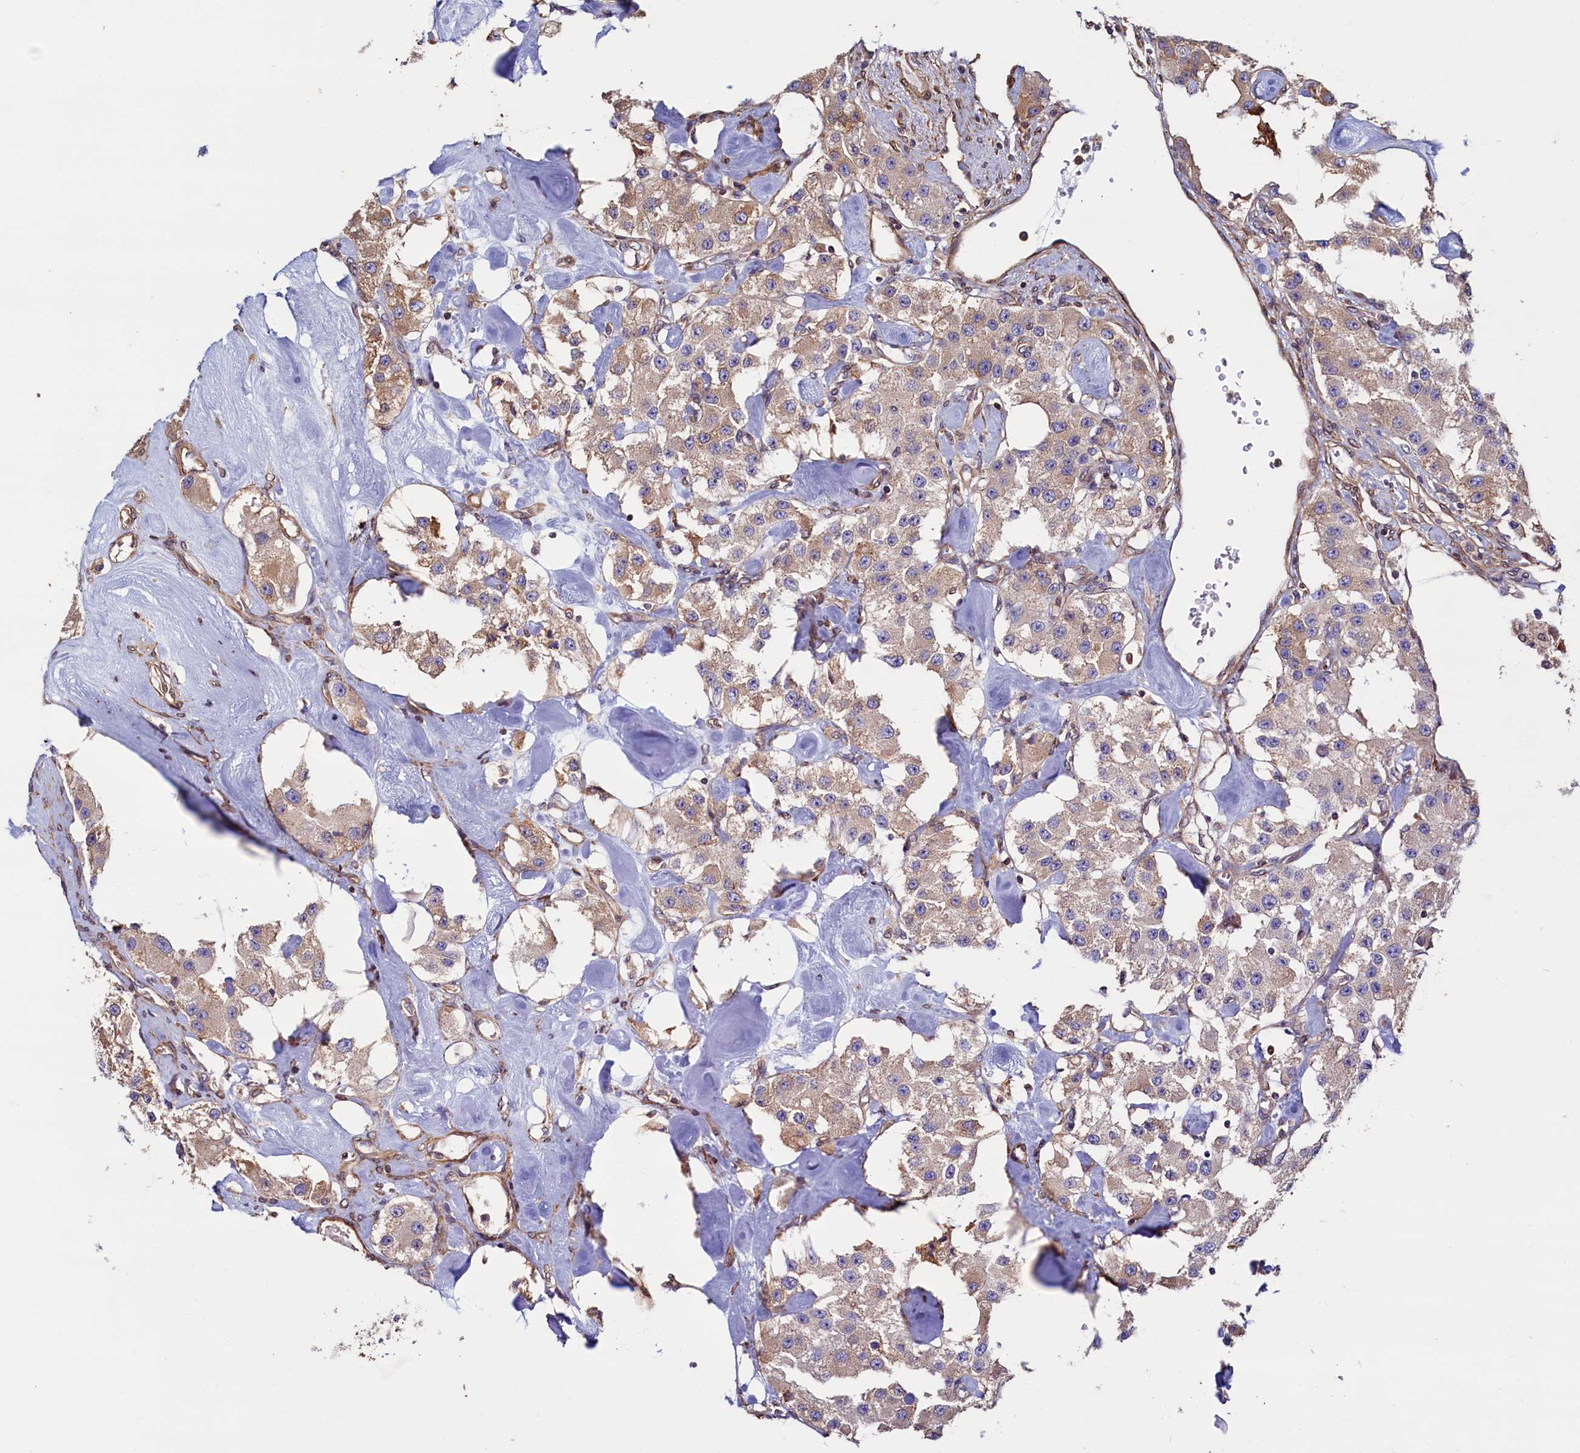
{"staining": {"intensity": "weak", "quantity": "25%-75%", "location": "cytoplasmic/membranous"}, "tissue": "carcinoid", "cell_type": "Tumor cells", "image_type": "cancer", "snomed": [{"axis": "morphology", "description": "Carcinoid, malignant, NOS"}, {"axis": "topography", "description": "Pancreas"}], "caption": "DAB immunohistochemical staining of carcinoid exhibits weak cytoplasmic/membranous protein expression in approximately 25%-75% of tumor cells.", "gene": "ATXN2L", "patient": {"sex": "male", "age": 41}}